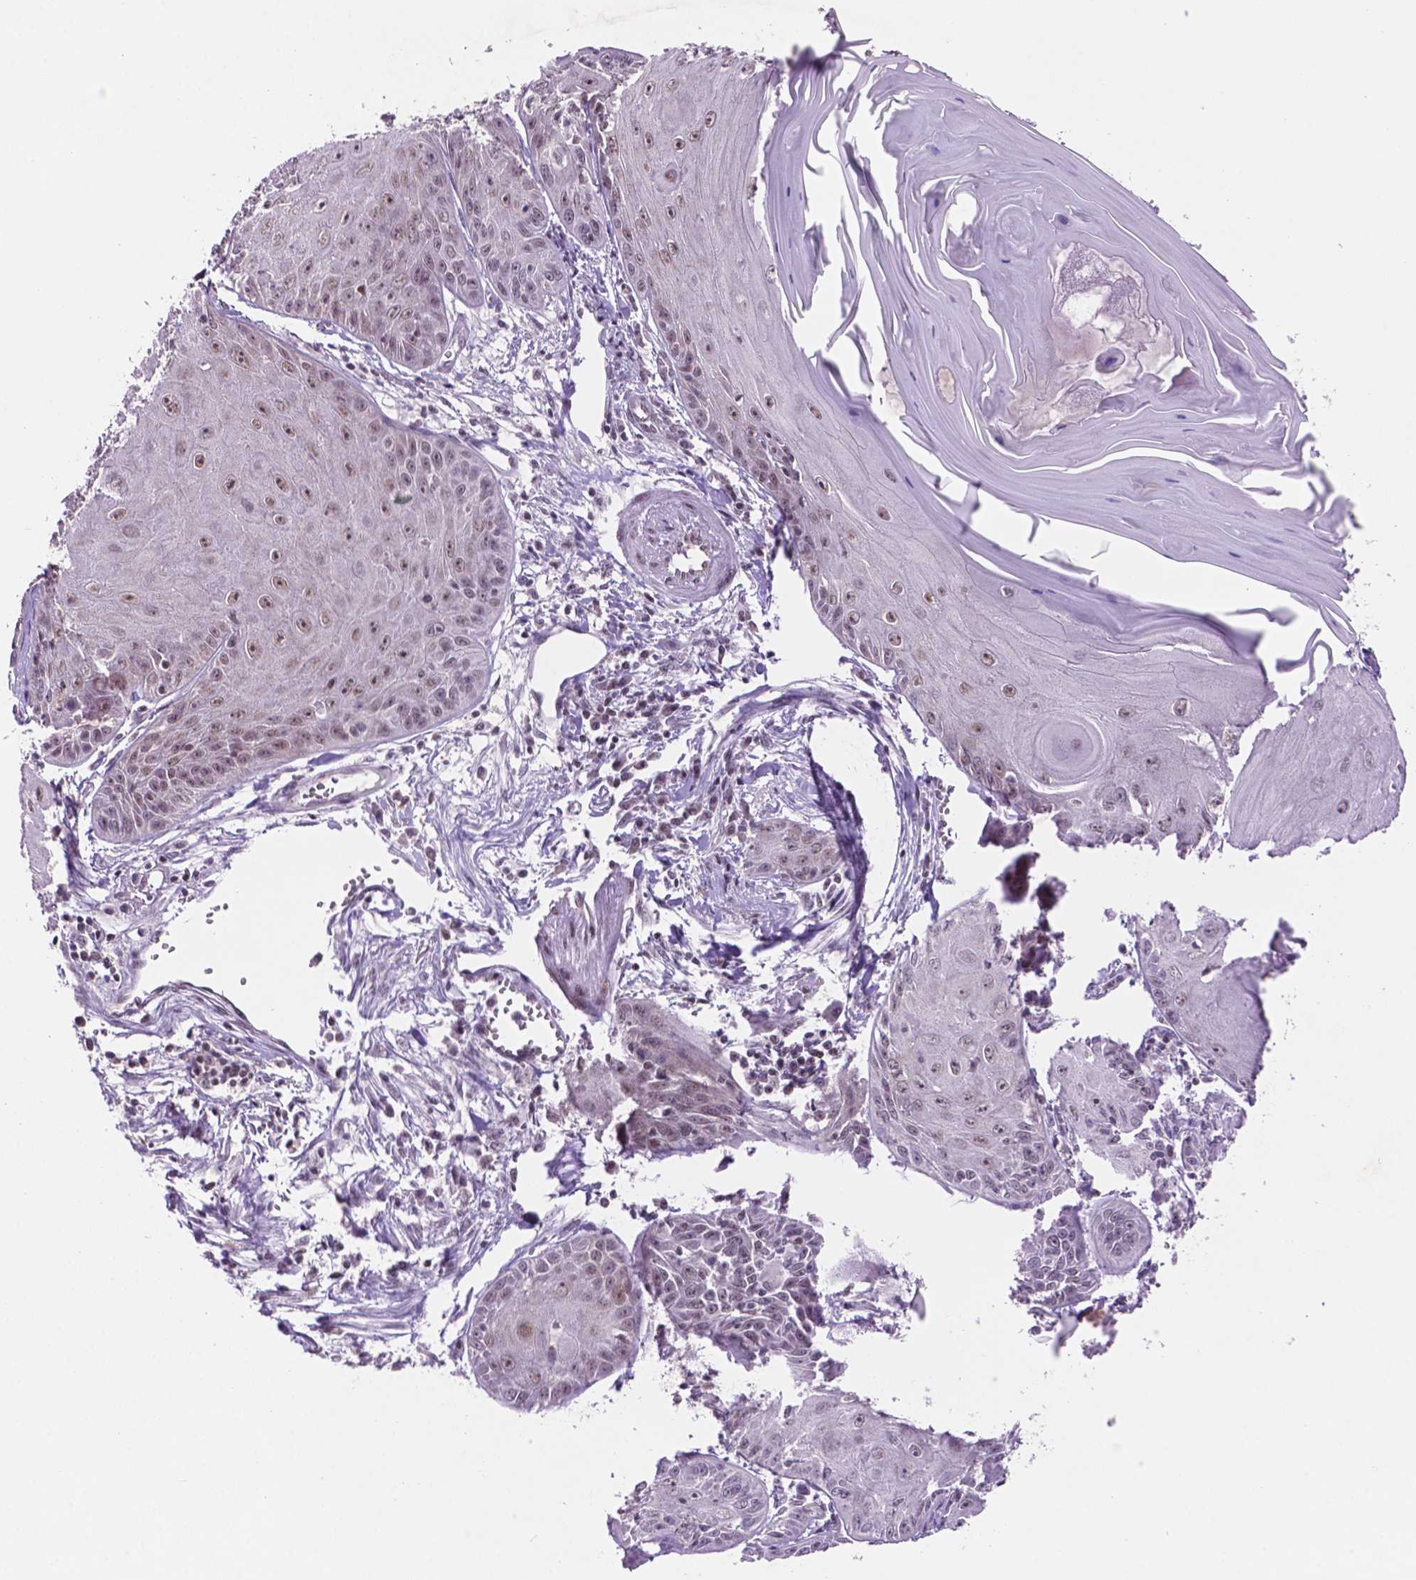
{"staining": {"intensity": "moderate", "quantity": ">75%", "location": "nuclear"}, "tissue": "skin cancer", "cell_type": "Tumor cells", "image_type": "cancer", "snomed": [{"axis": "morphology", "description": "Squamous cell carcinoma, NOS"}, {"axis": "topography", "description": "Skin"}, {"axis": "topography", "description": "Vulva"}], "caption": "Immunohistochemical staining of human squamous cell carcinoma (skin) demonstrates medium levels of moderate nuclear positivity in about >75% of tumor cells.", "gene": "NCOR1", "patient": {"sex": "female", "age": 85}}